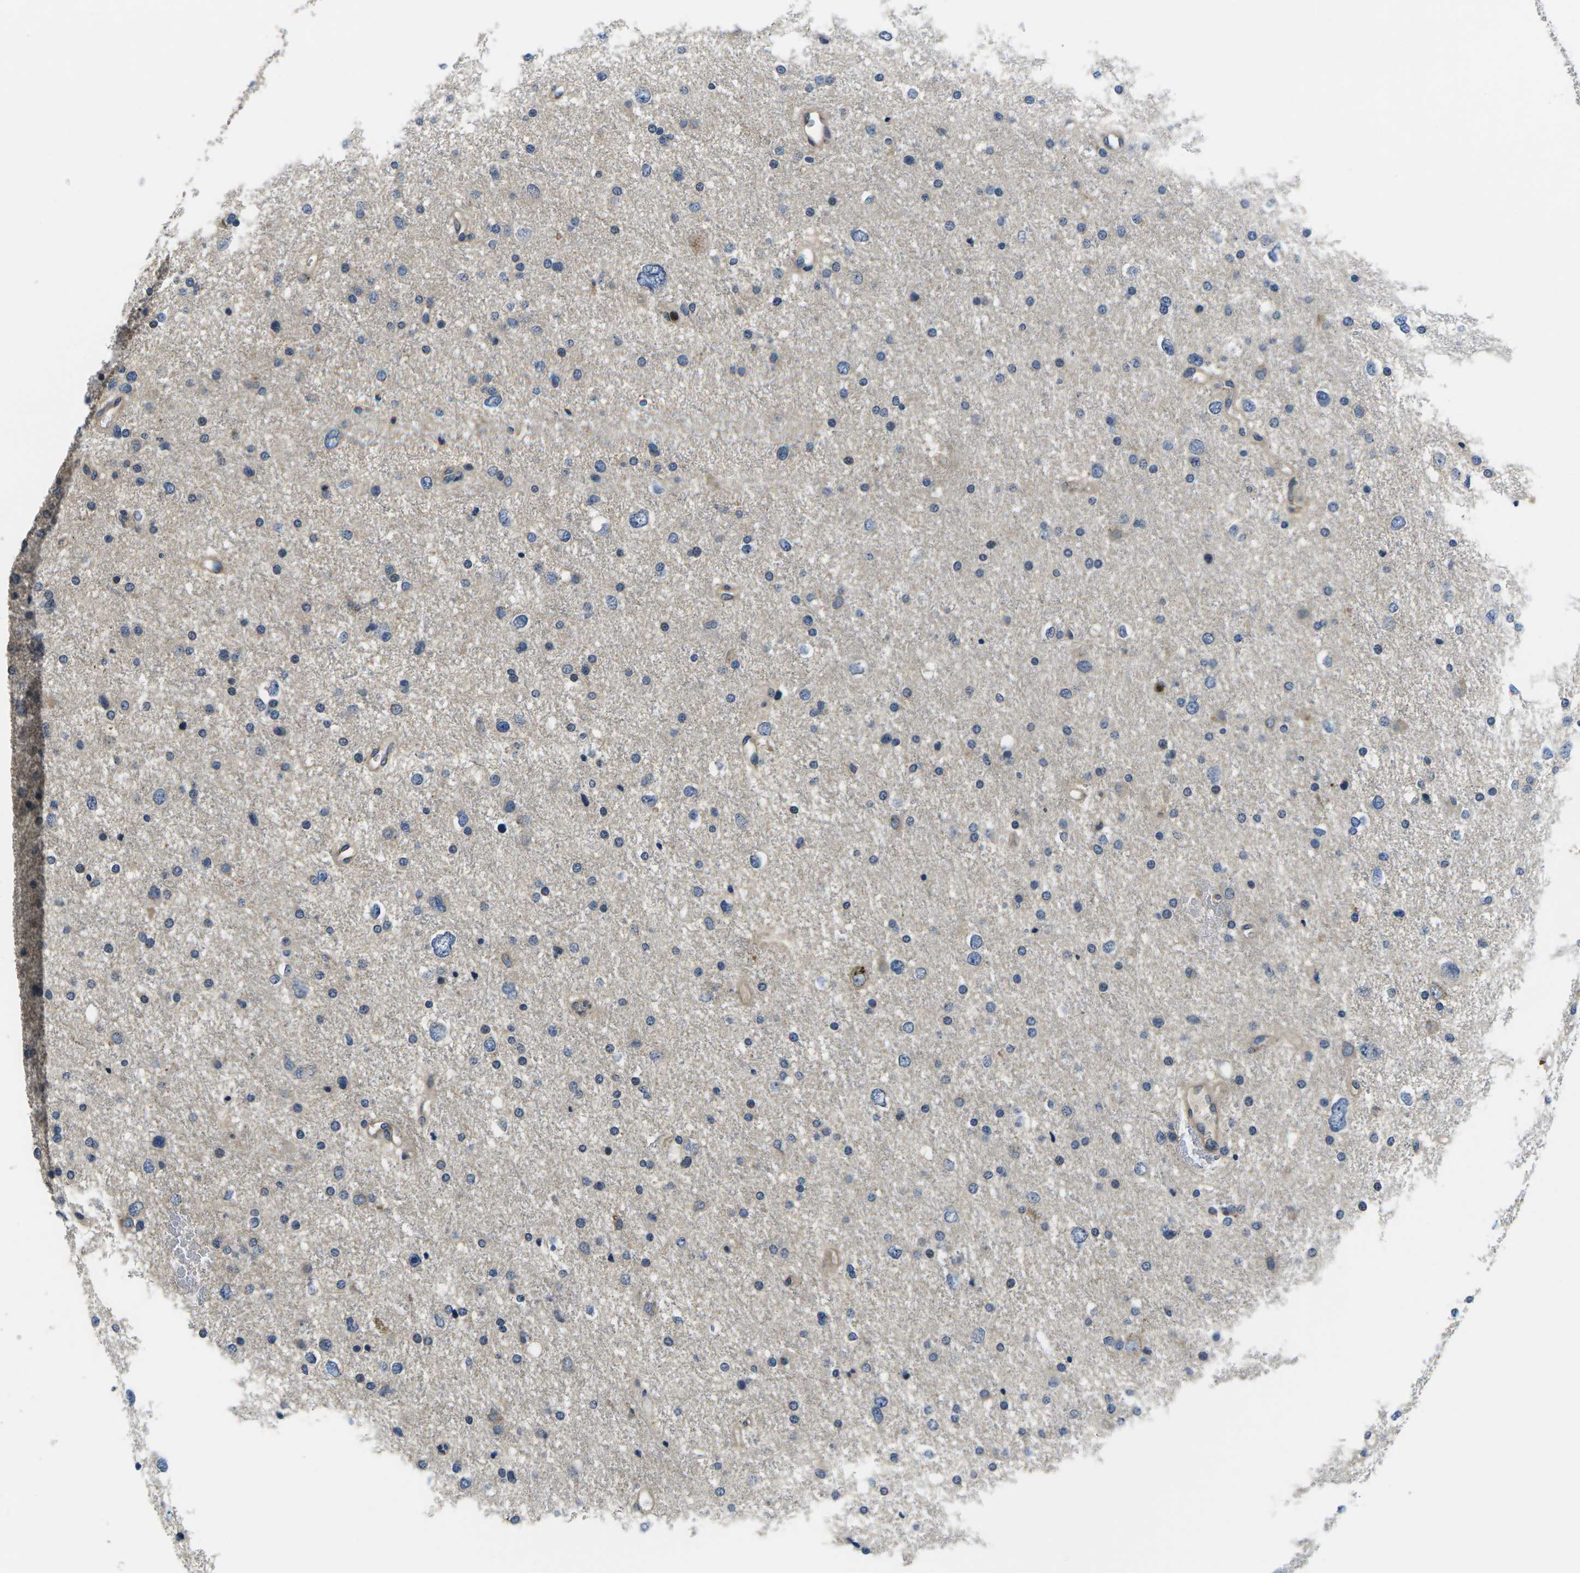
{"staining": {"intensity": "negative", "quantity": "none", "location": "none"}, "tissue": "glioma", "cell_type": "Tumor cells", "image_type": "cancer", "snomed": [{"axis": "morphology", "description": "Glioma, malignant, Low grade"}, {"axis": "topography", "description": "Brain"}], "caption": "There is no significant staining in tumor cells of glioma.", "gene": "PLCE1", "patient": {"sex": "female", "age": 37}}